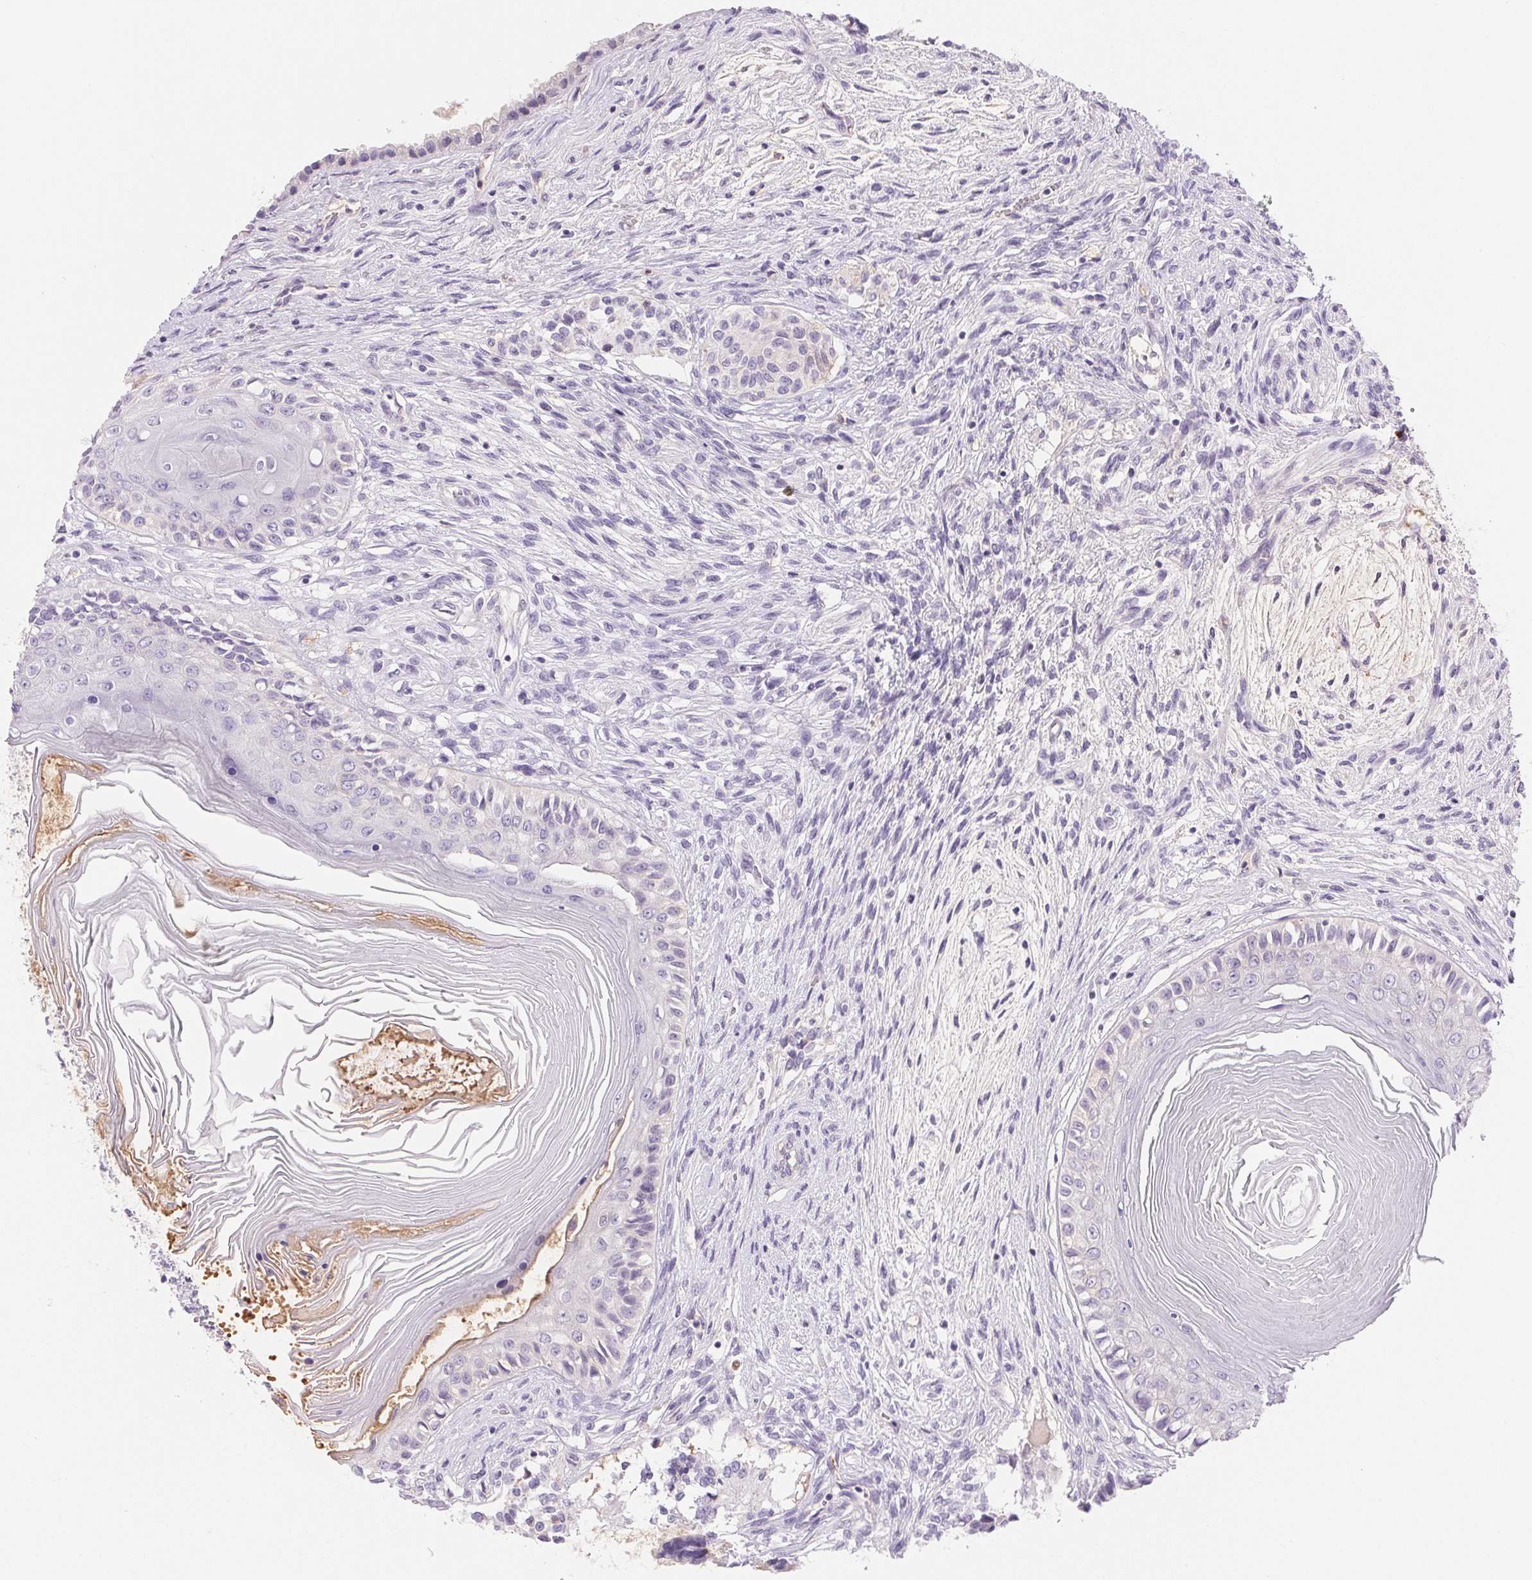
{"staining": {"intensity": "negative", "quantity": "none", "location": "none"}, "tissue": "testis cancer", "cell_type": "Tumor cells", "image_type": "cancer", "snomed": [{"axis": "morphology", "description": "Carcinoma, Embryonal, NOS"}, {"axis": "topography", "description": "Testis"}], "caption": "Immunohistochemistry photomicrograph of testis cancer (embryonal carcinoma) stained for a protein (brown), which displays no positivity in tumor cells.", "gene": "IFIT1B", "patient": {"sex": "male", "age": 37}}